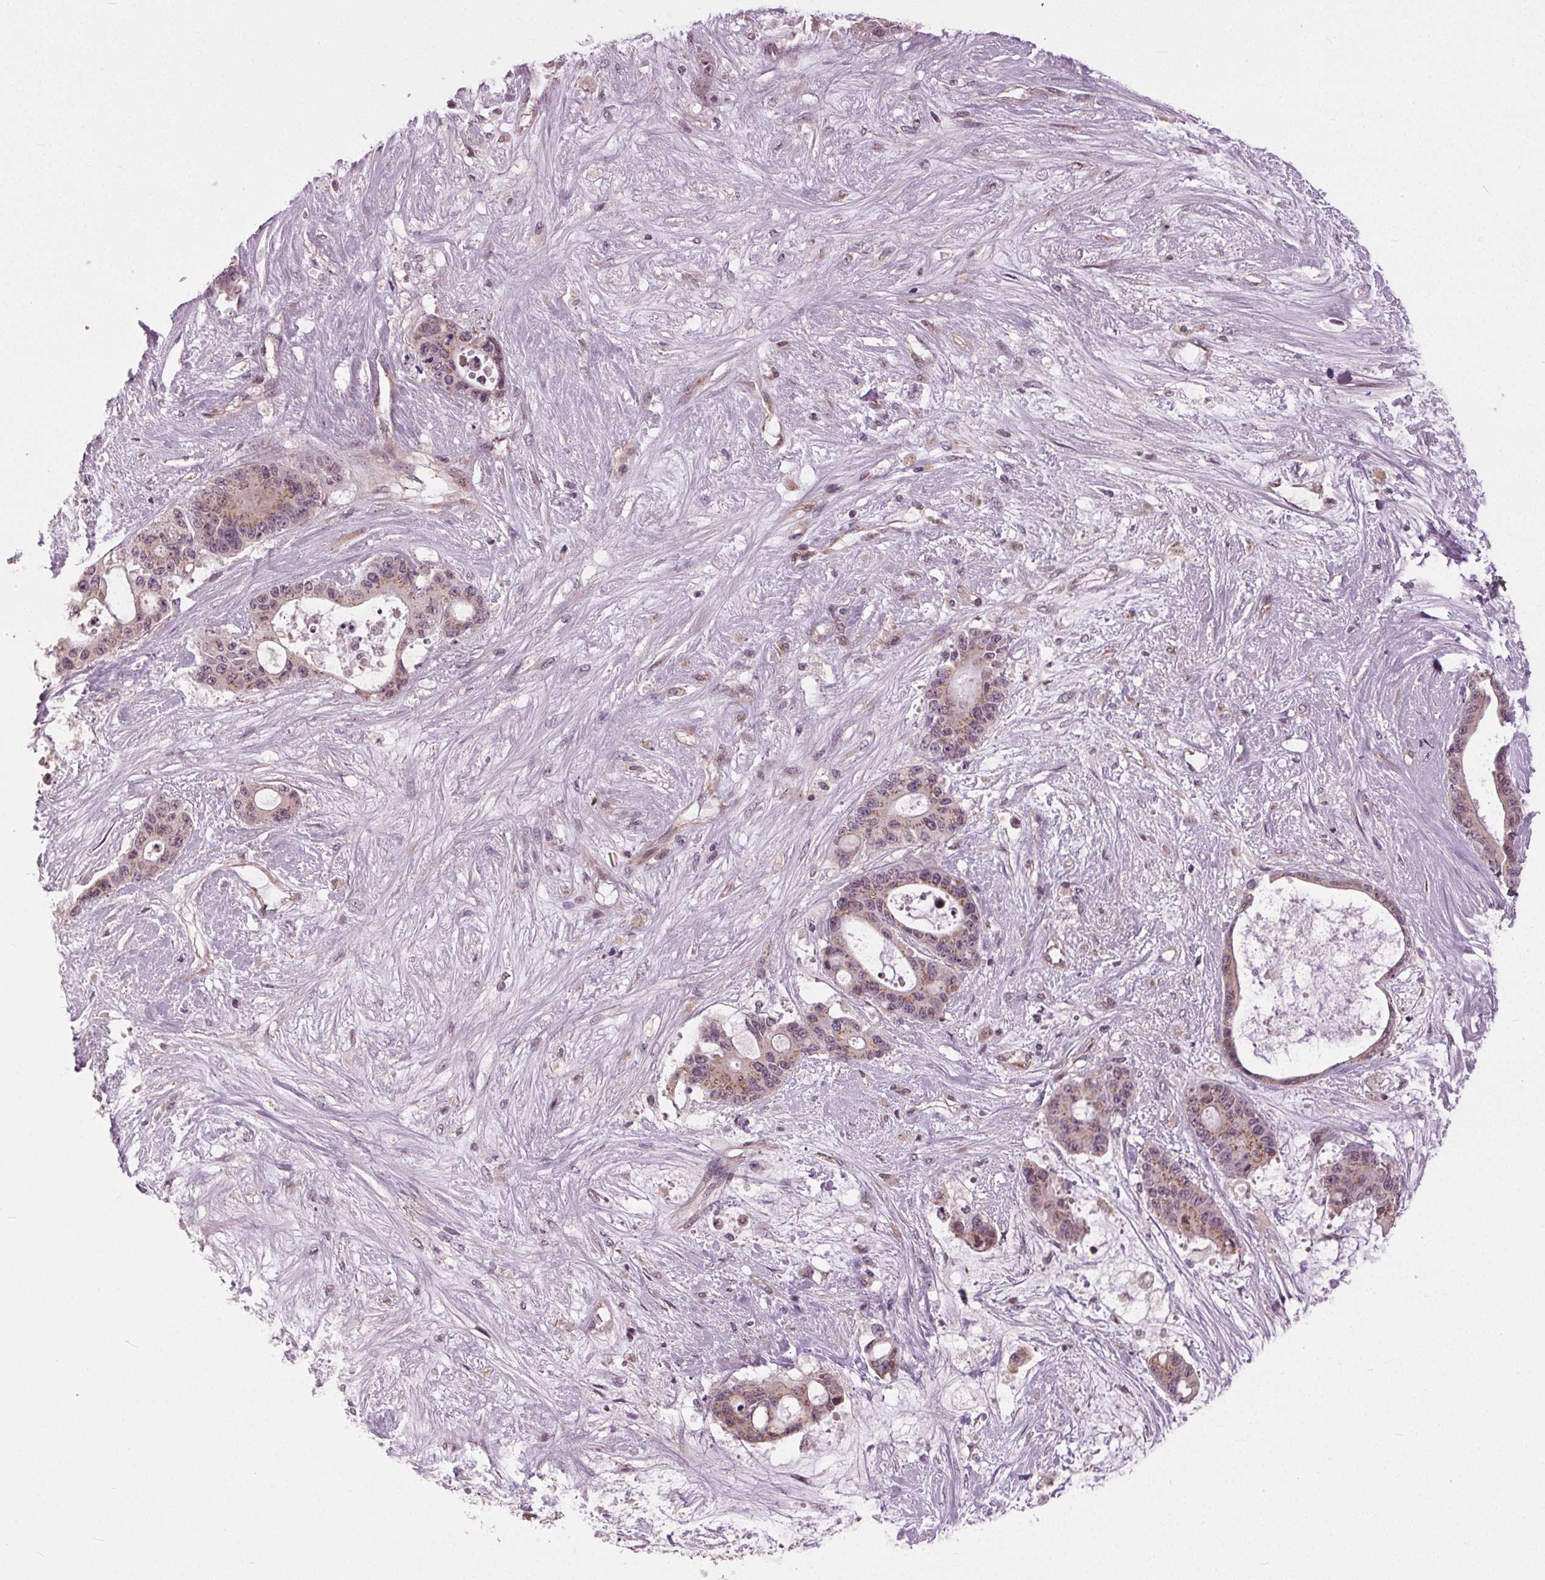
{"staining": {"intensity": "weak", "quantity": ">75%", "location": "cytoplasmic/membranous"}, "tissue": "liver cancer", "cell_type": "Tumor cells", "image_type": "cancer", "snomed": [{"axis": "morphology", "description": "Normal tissue, NOS"}, {"axis": "morphology", "description": "Cholangiocarcinoma"}, {"axis": "topography", "description": "Liver"}, {"axis": "topography", "description": "Peripheral nerve tissue"}], "caption": "Immunohistochemistry staining of cholangiocarcinoma (liver), which exhibits low levels of weak cytoplasmic/membranous expression in approximately >75% of tumor cells indicating weak cytoplasmic/membranous protein positivity. The staining was performed using DAB (brown) for protein detection and nuclei were counterstained in hematoxylin (blue).", "gene": "BSDC1", "patient": {"sex": "female", "age": 73}}